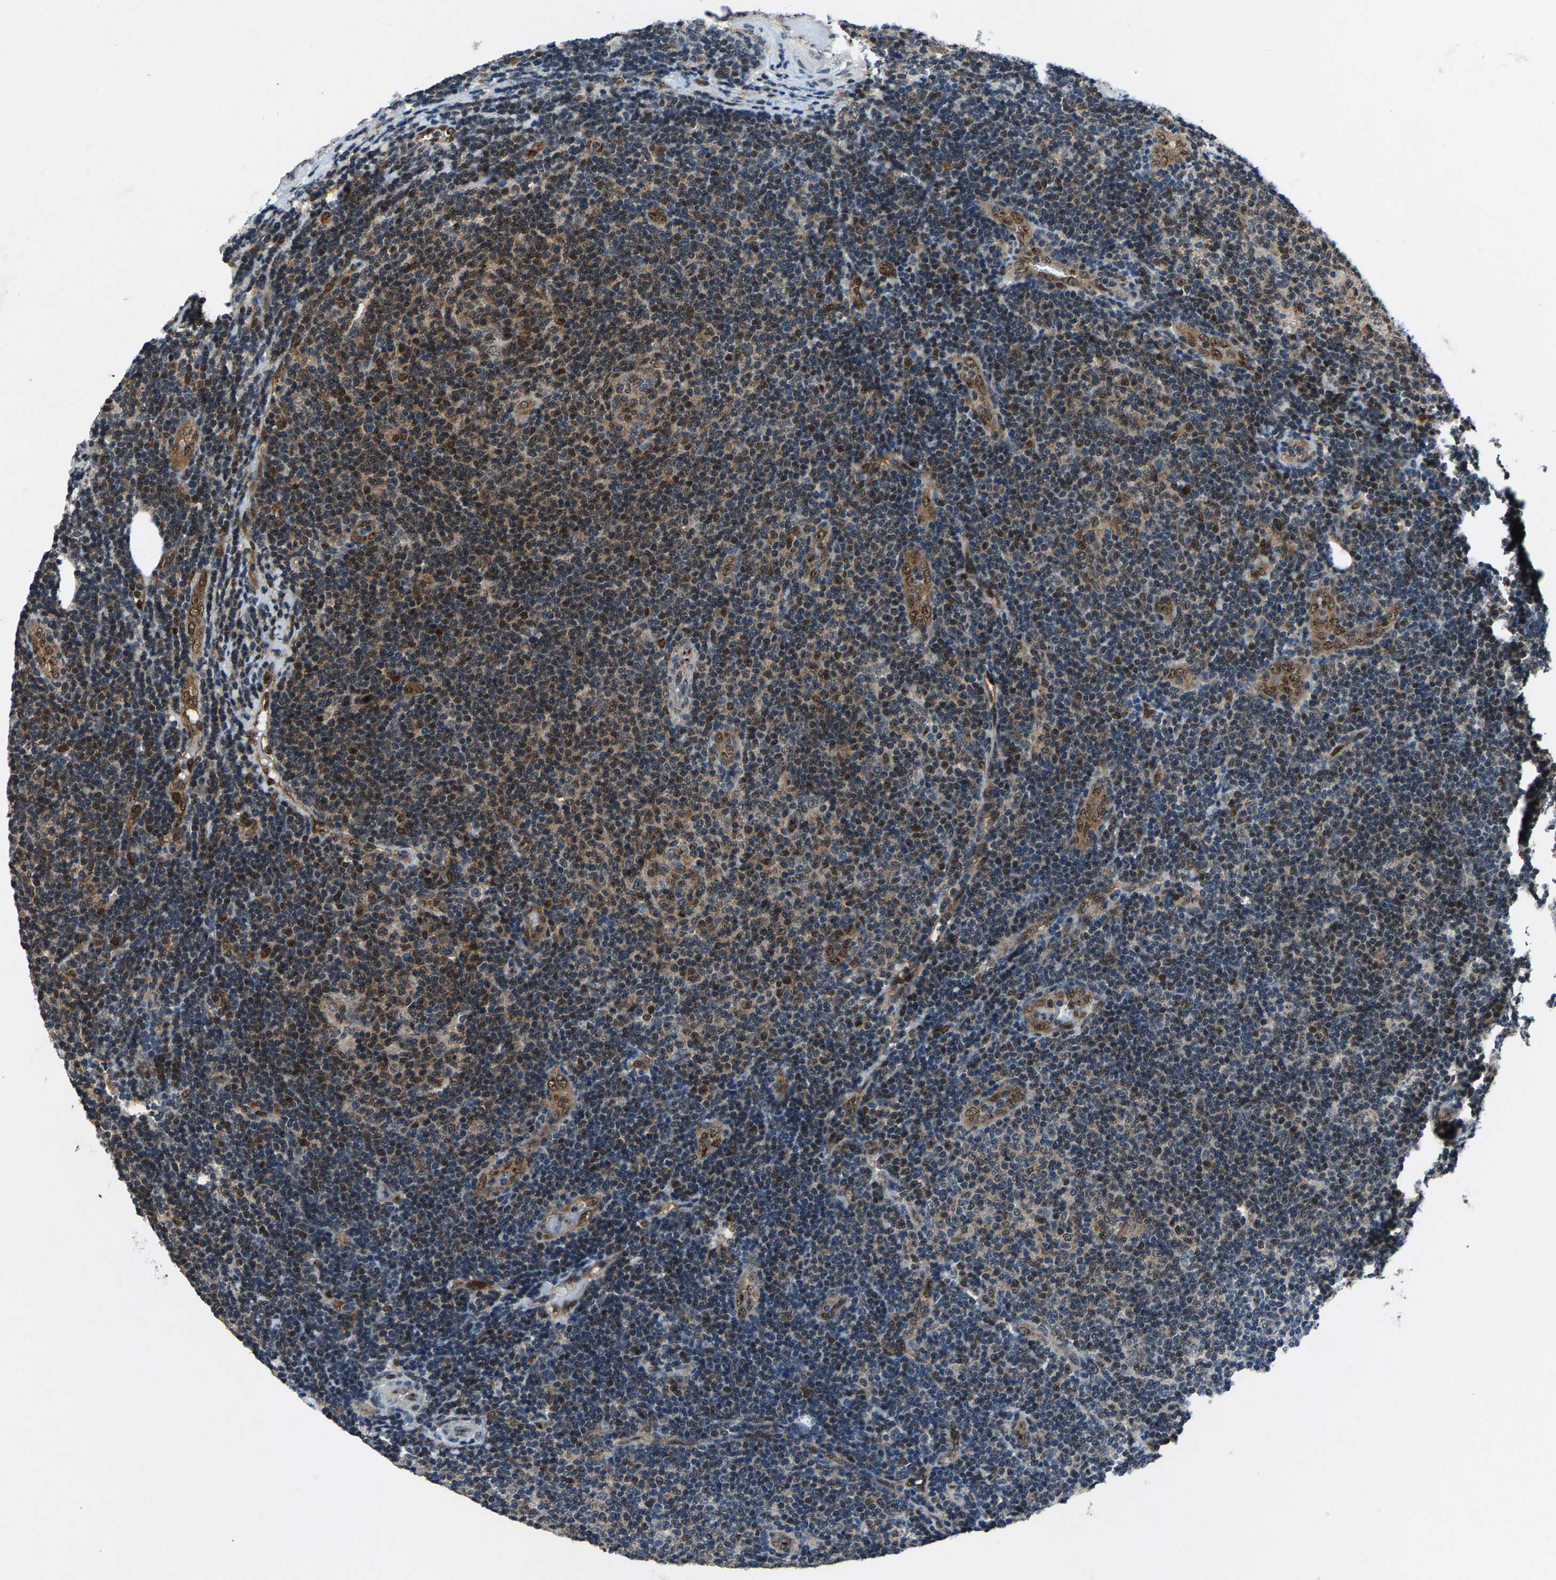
{"staining": {"intensity": "moderate", "quantity": "25%-75%", "location": "cytoplasmic/membranous,nuclear"}, "tissue": "lymphoma", "cell_type": "Tumor cells", "image_type": "cancer", "snomed": [{"axis": "morphology", "description": "Malignant lymphoma, non-Hodgkin's type, Low grade"}, {"axis": "topography", "description": "Lymph node"}], "caption": "Lymphoma stained for a protein reveals moderate cytoplasmic/membranous and nuclear positivity in tumor cells.", "gene": "ATXN3", "patient": {"sex": "male", "age": 83}}